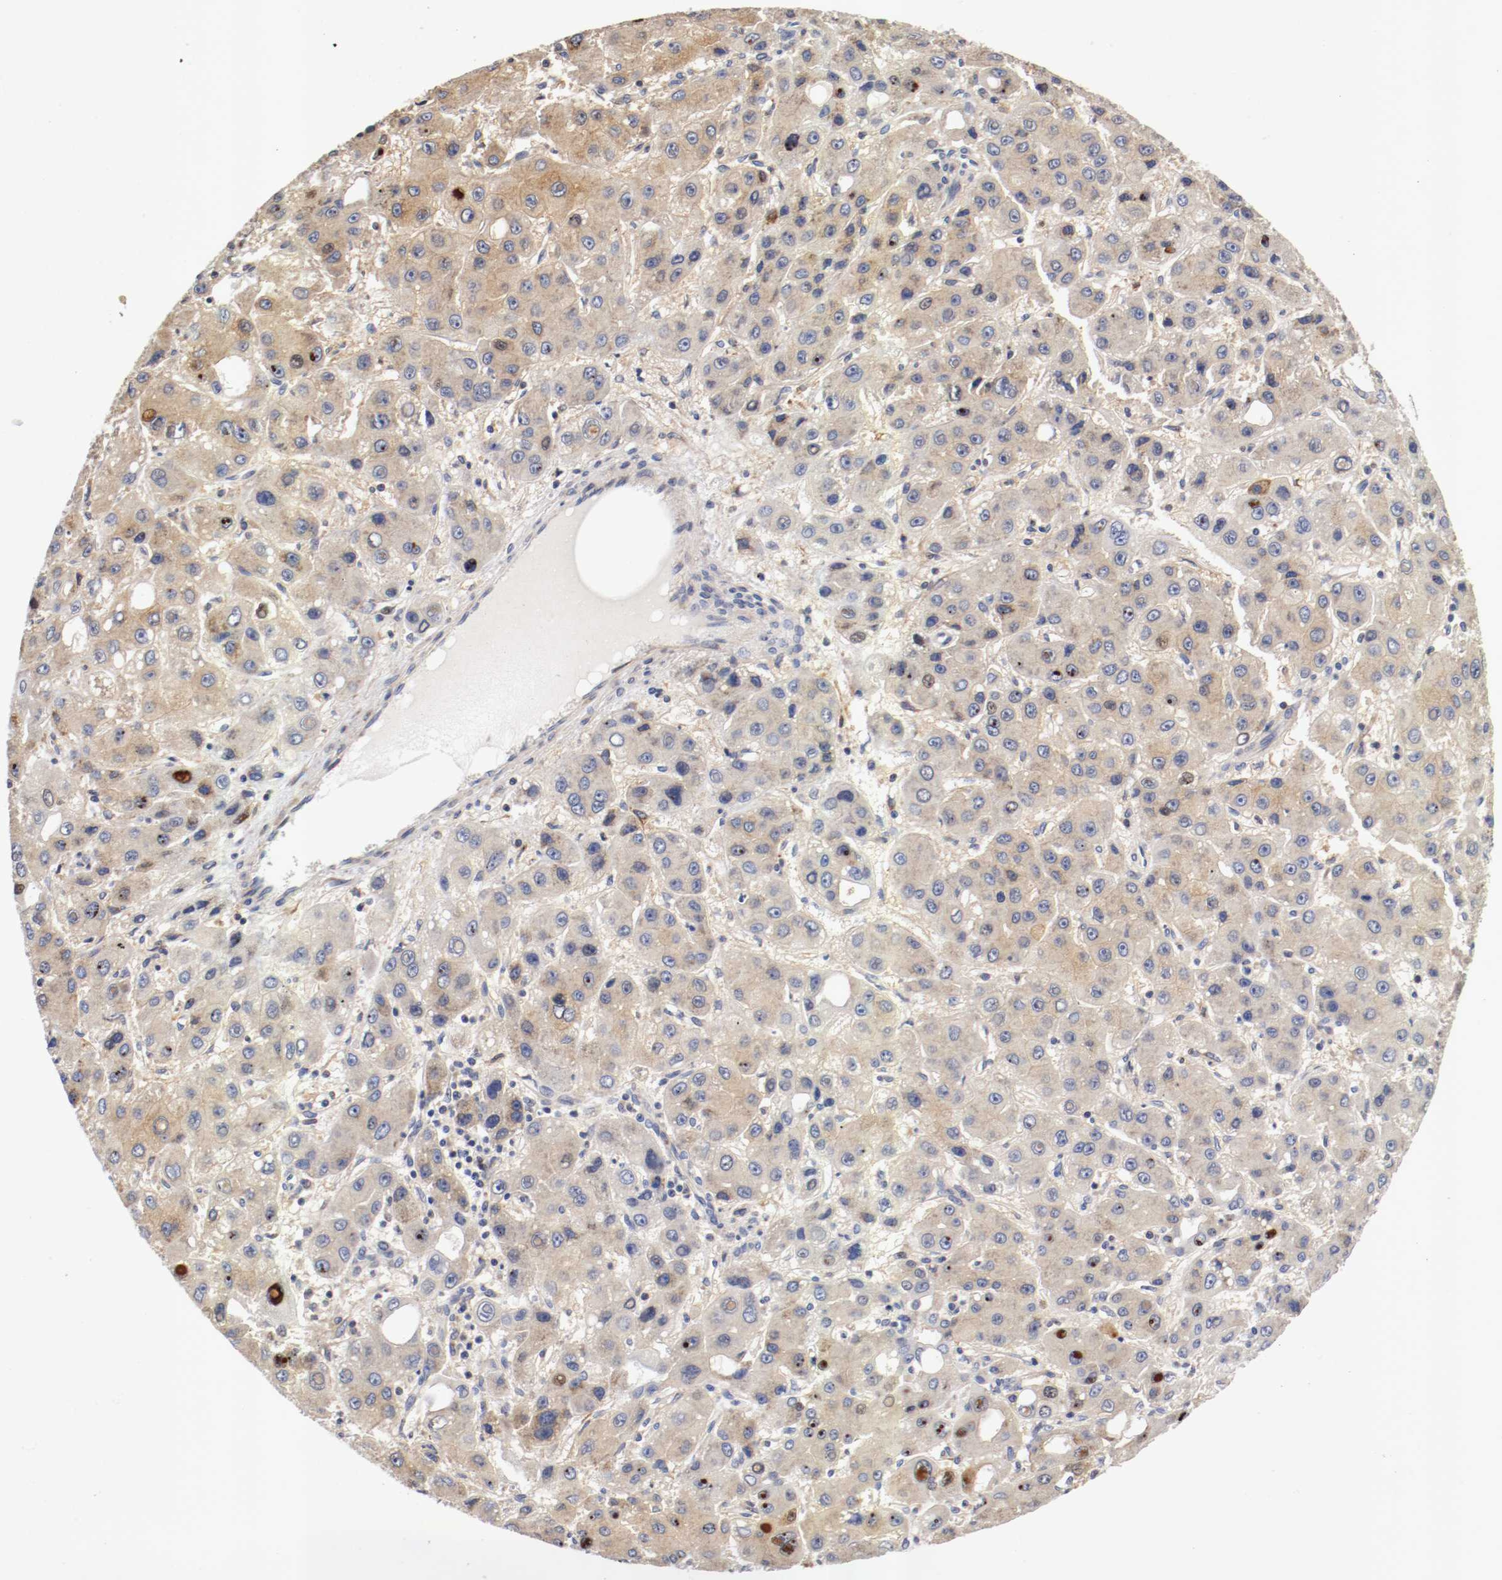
{"staining": {"intensity": "weak", "quantity": ">75%", "location": "cytoplasmic/membranous"}, "tissue": "liver cancer", "cell_type": "Tumor cells", "image_type": "cancer", "snomed": [{"axis": "morphology", "description": "Carcinoma, Hepatocellular, NOS"}, {"axis": "topography", "description": "Liver"}], "caption": "Protein expression analysis of liver cancer (hepatocellular carcinoma) demonstrates weak cytoplasmic/membranous expression in approximately >75% of tumor cells. Using DAB (3,3'-diaminobenzidine) (brown) and hematoxylin (blue) stains, captured at high magnification using brightfield microscopy.", "gene": "TNFSF13", "patient": {"sex": "male", "age": 55}}